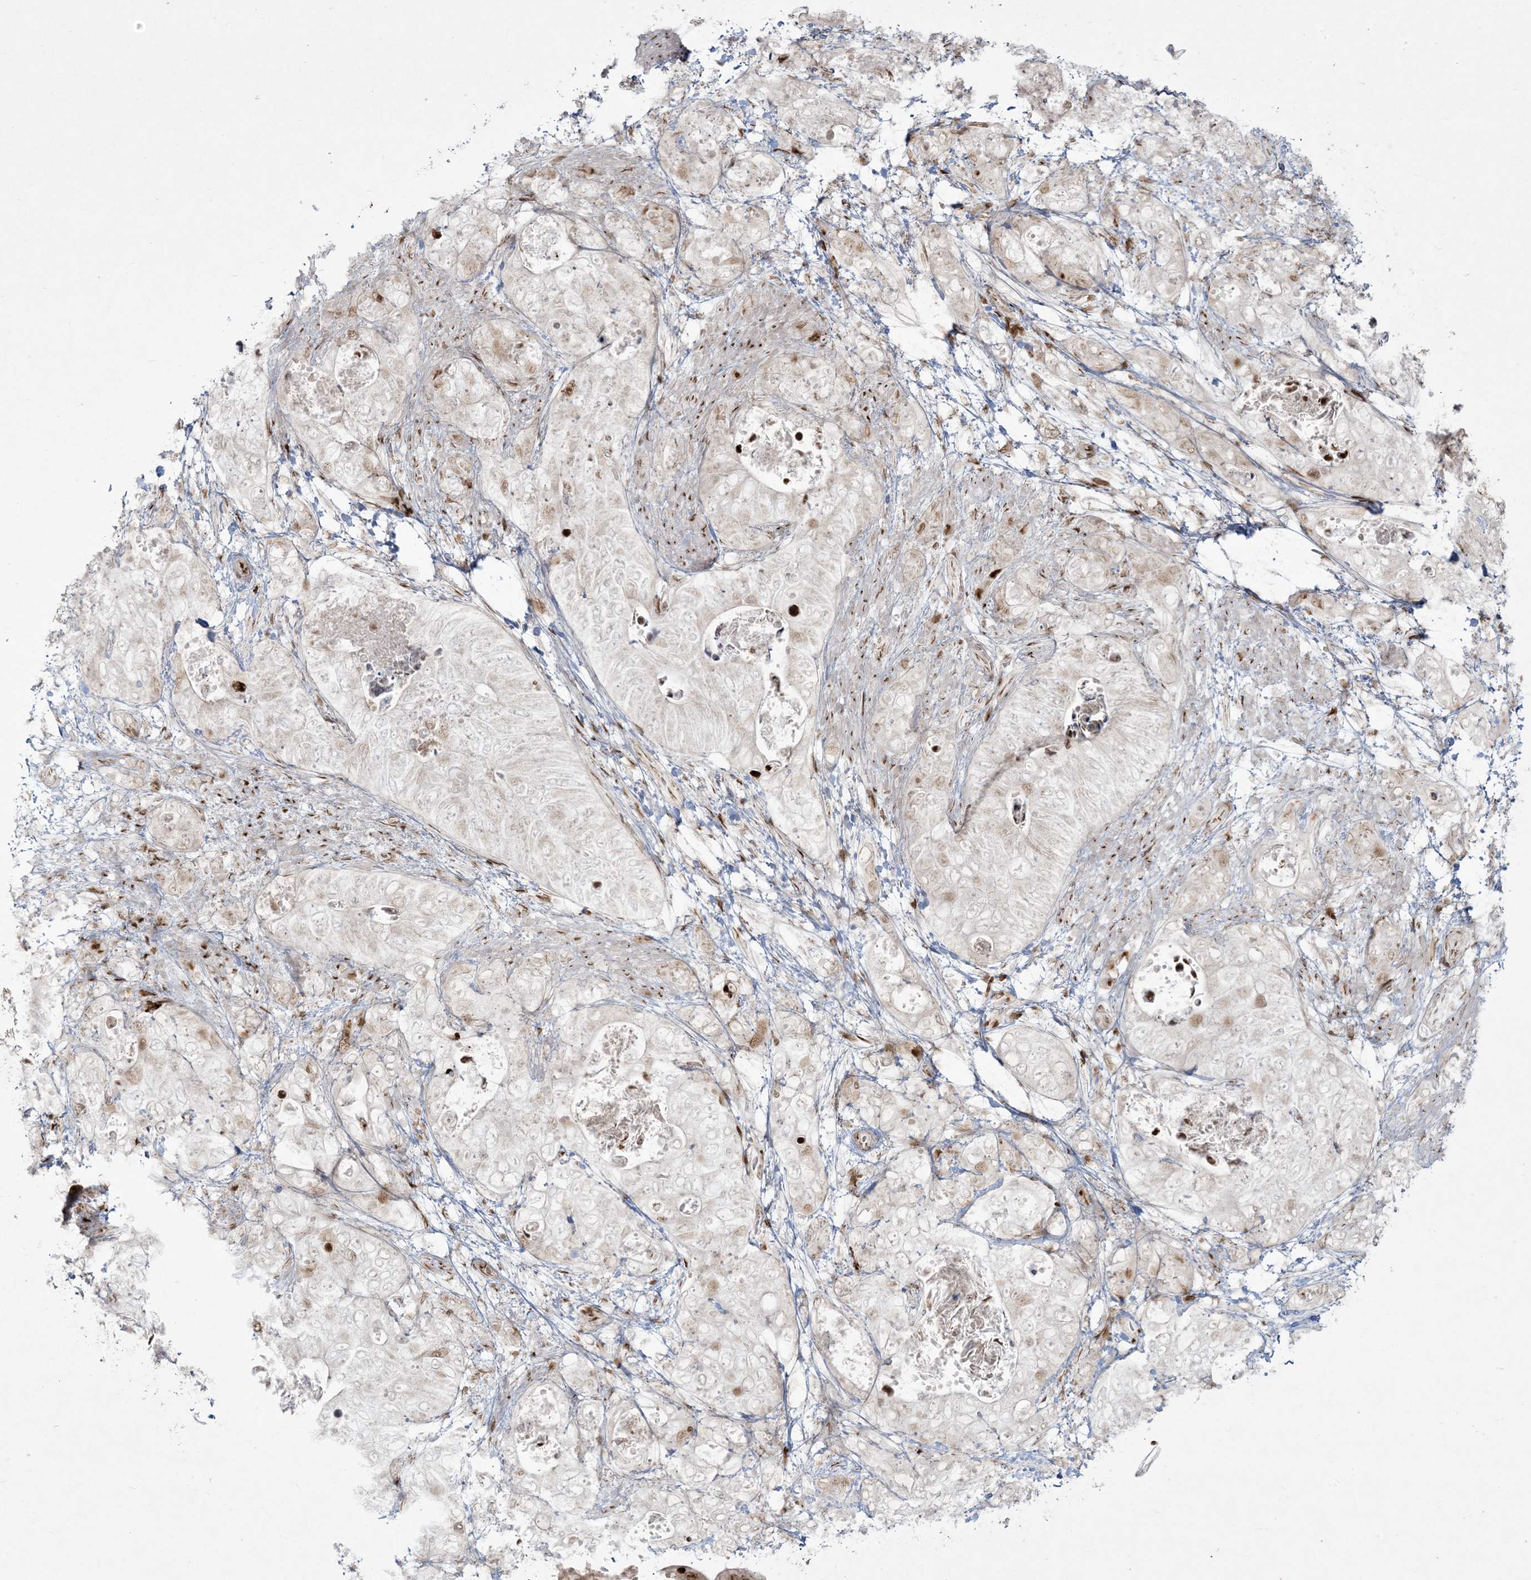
{"staining": {"intensity": "moderate", "quantity": "<25%", "location": "nuclear"}, "tissue": "stomach cancer", "cell_type": "Tumor cells", "image_type": "cancer", "snomed": [{"axis": "morphology", "description": "Adenocarcinoma, NOS"}, {"axis": "topography", "description": "Stomach"}], "caption": "A brown stain labels moderate nuclear expression of a protein in adenocarcinoma (stomach) tumor cells.", "gene": "RBM10", "patient": {"sex": "female", "age": 89}}